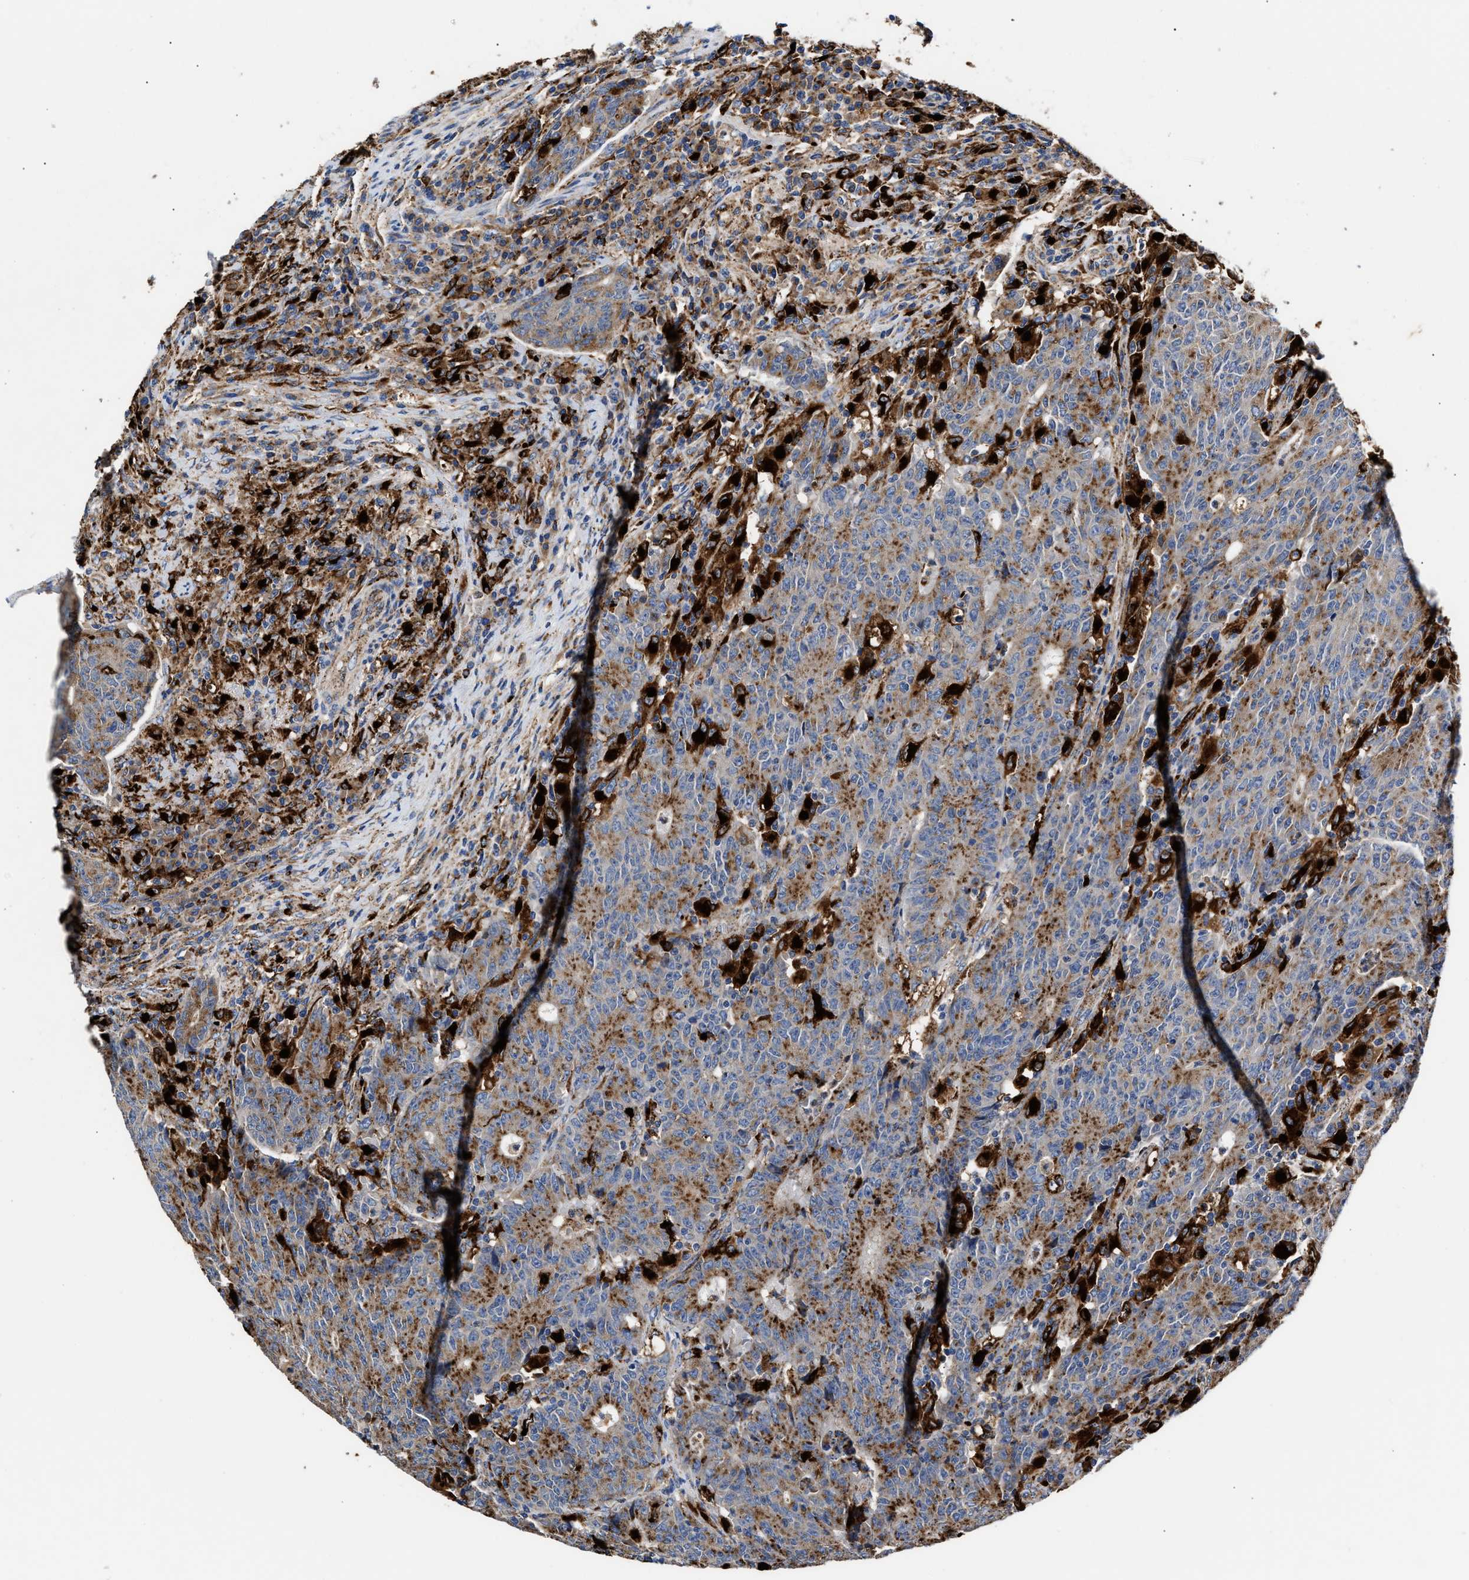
{"staining": {"intensity": "moderate", "quantity": ">75%", "location": "cytoplasmic/membranous"}, "tissue": "colorectal cancer", "cell_type": "Tumor cells", "image_type": "cancer", "snomed": [{"axis": "morphology", "description": "Normal tissue, NOS"}, {"axis": "morphology", "description": "Adenocarcinoma, NOS"}, {"axis": "topography", "description": "Colon"}], "caption": "This is a micrograph of IHC staining of colorectal cancer, which shows moderate expression in the cytoplasmic/membranous of tumor cells.", "gene": "CCDC146", "patient": {"sex": "female", "age": 75}}